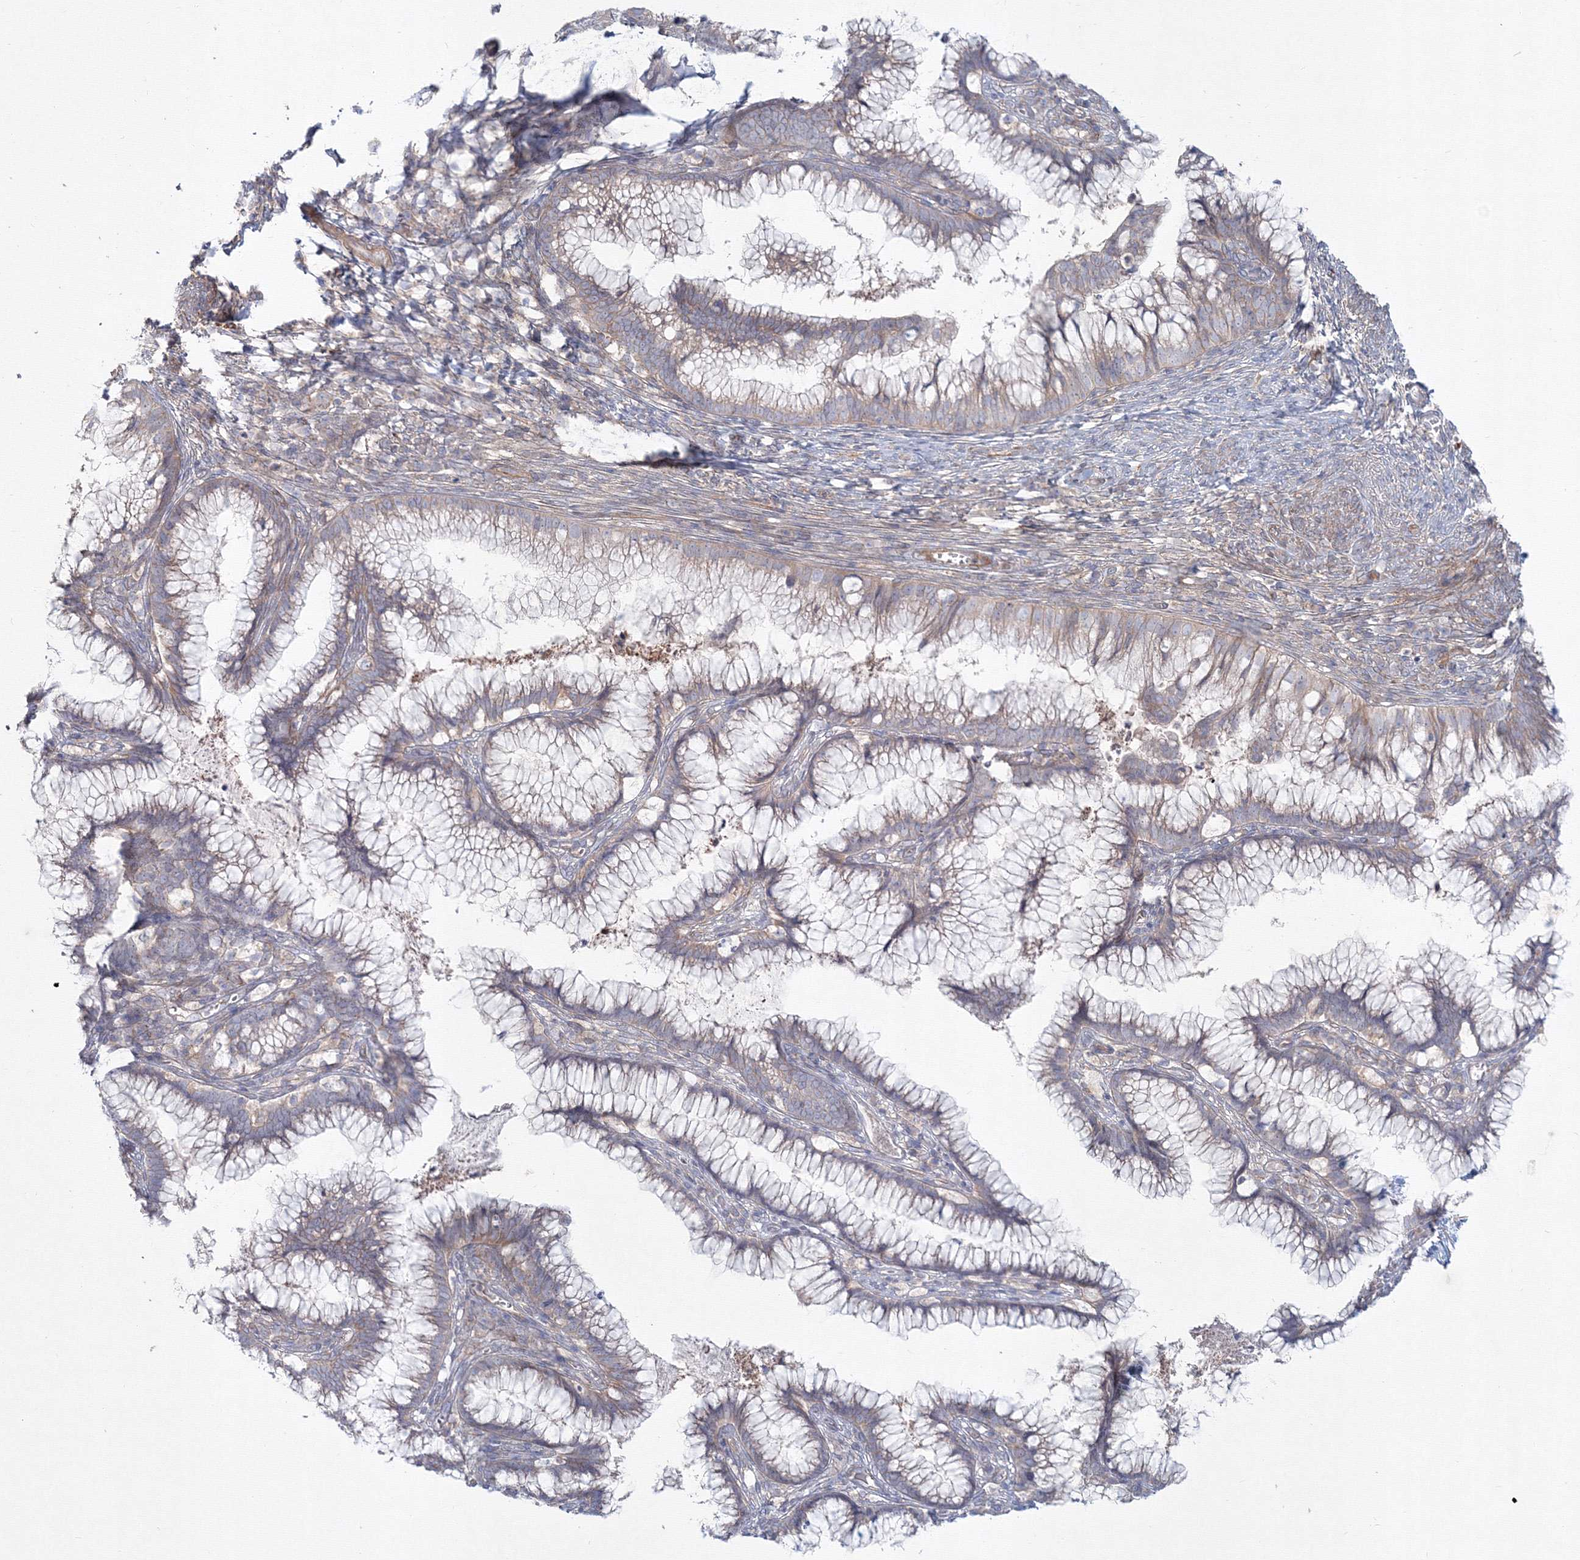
{"staining": {"intensity": "negative", "quantity": "none", "location": "none"}, "tissue": "cervical cancer", "cell_type": "Tumor cells", "image_type": "cancer", "snomed": [{"axis": "morphology", "description": "Adenocarcinoma, NOS"}, {"axis": "topography", "description": "Cervix"}], "caption": "There is no significant expression in tumor cells of adenocarcinoma (cervical). Brightfield microscopy of immunohistochemistry stained with DAB (brown) and hematoxylin (blue), captured at high magnification.", "gene": "SH3PXD2A", "patient": {"sex": "female", "age": 36}}